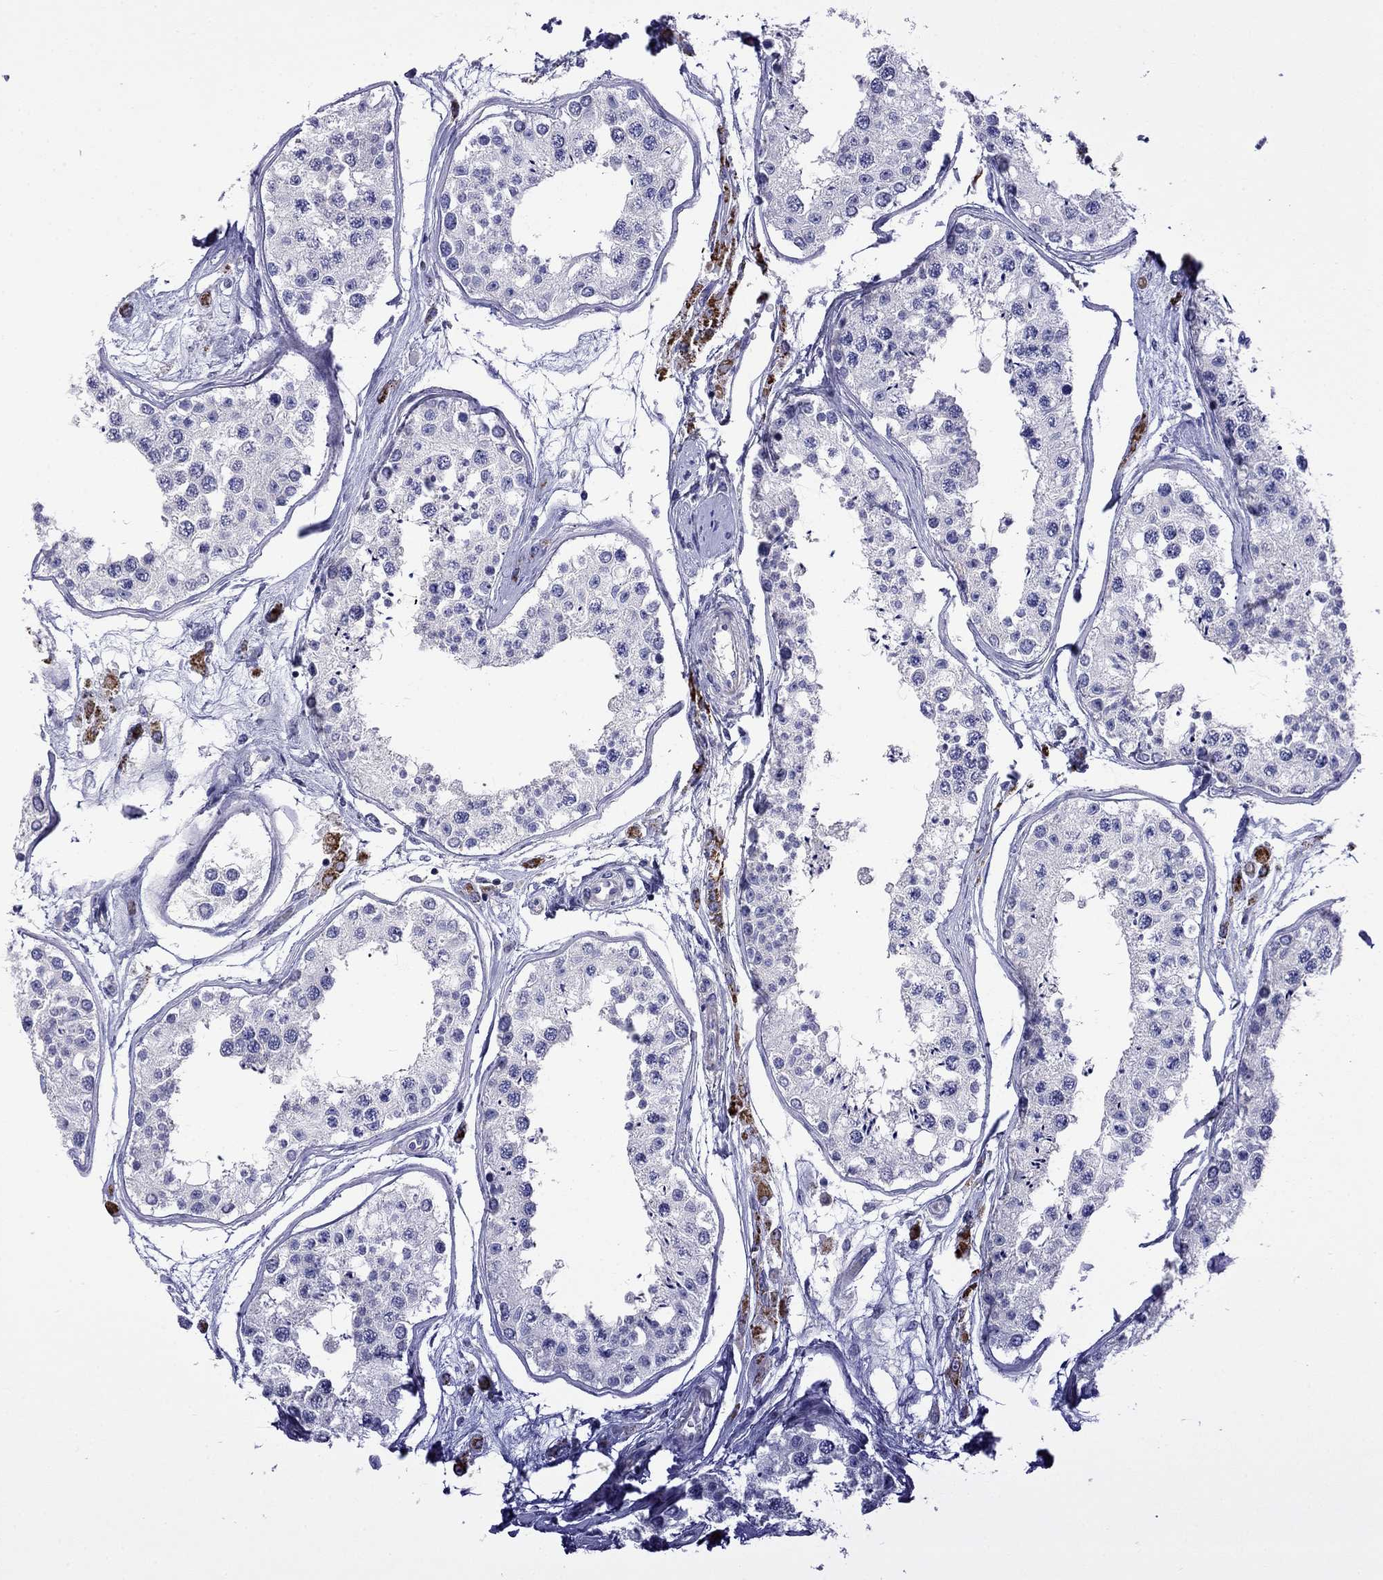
{"staining": {"intensity": "negative", "quantity": "none", "location": "none"}, "tissue": "testis", "cell_type": "Cells in seminiferous ducts", "image_type": "normal", "snomed": [{"axis": "morphology", "description": "Normal tissue, NOS"}, {"axis": "topography", "description": "Testis"}], "caption": "DAB (3,3'-diaminobenzidine) immunohistochemical staining of benign human testis shows no significant staining in cells in seminiferous ducts.", "gene": "STAR", "patient": {"sex": "male", "age": 25}}